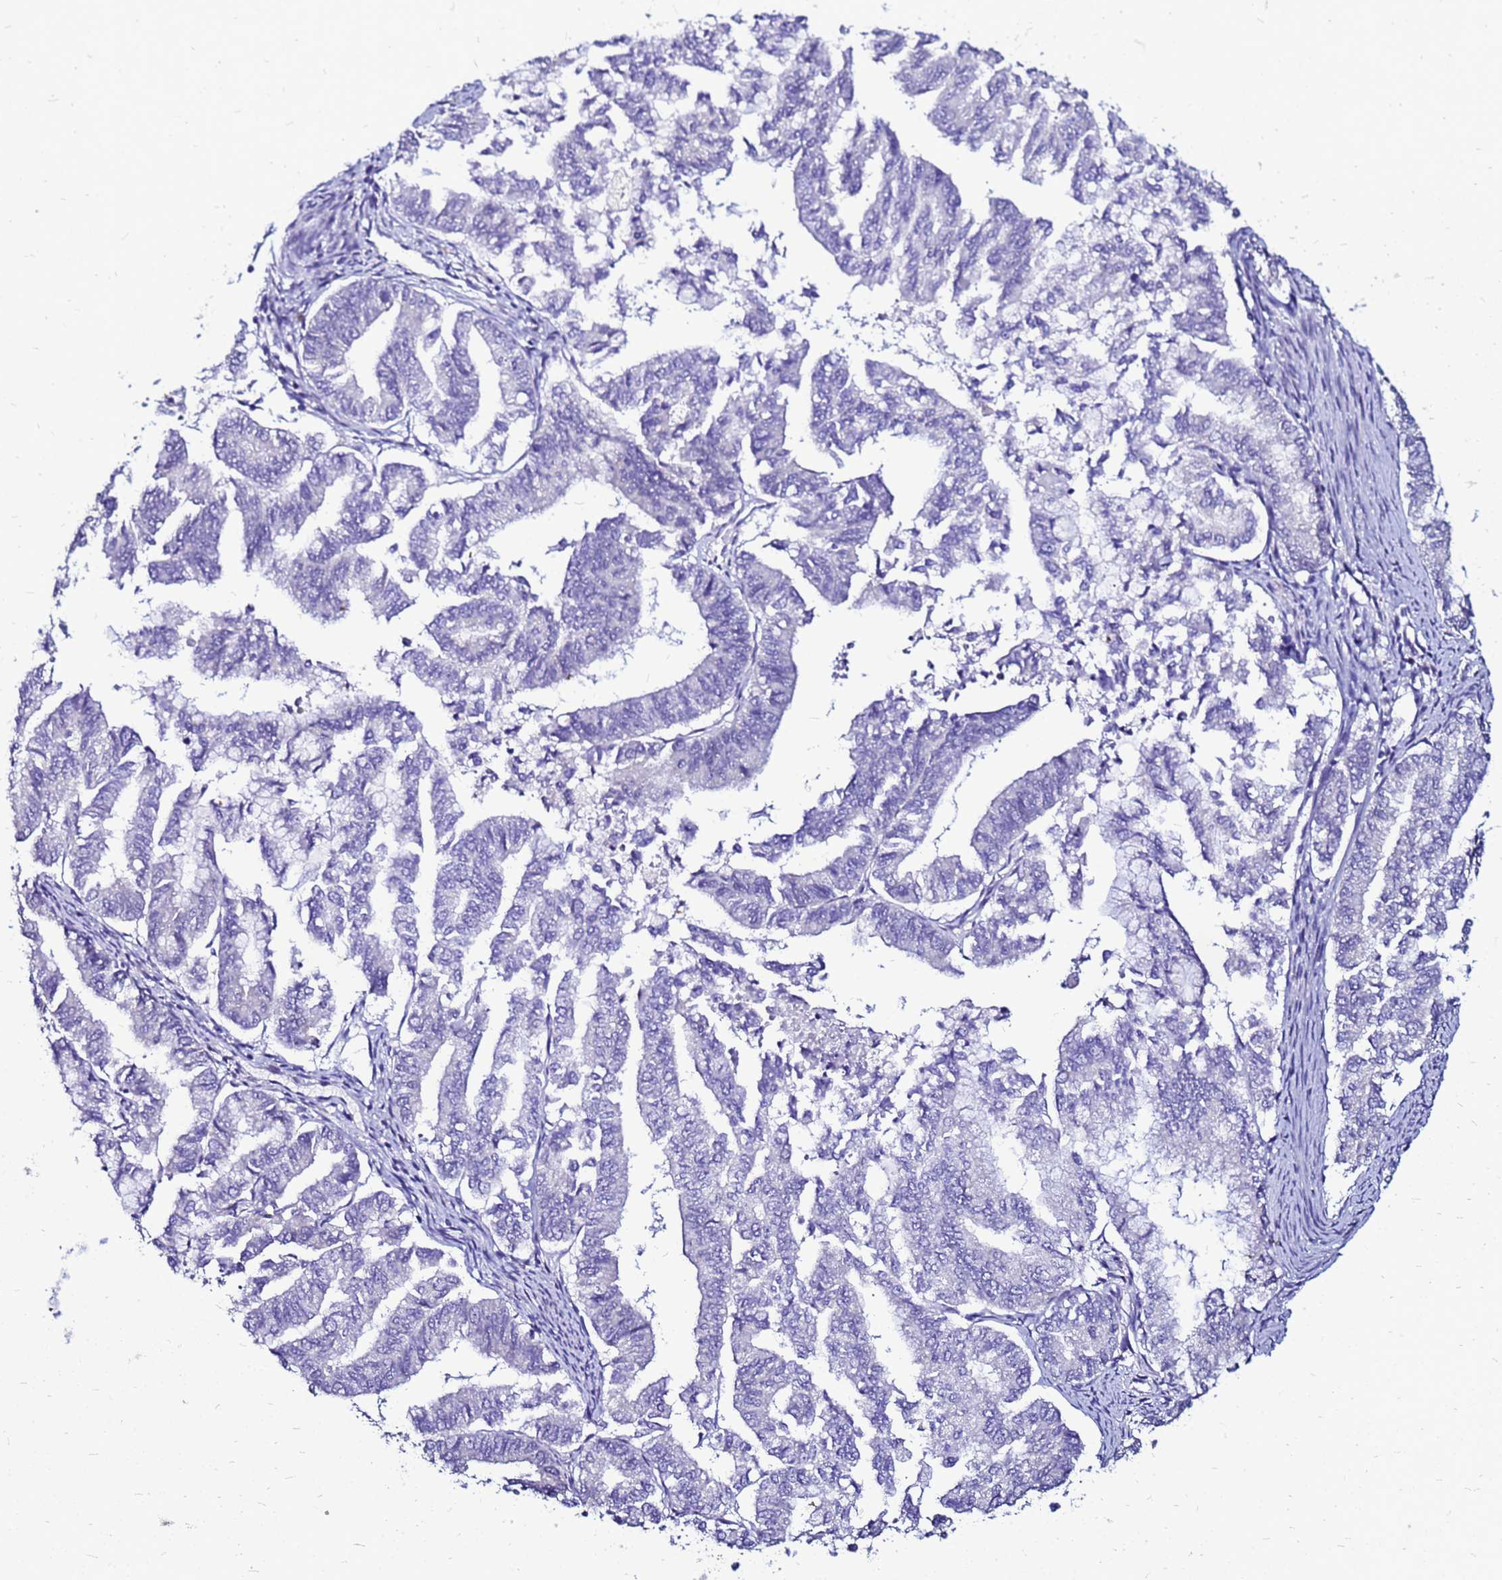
{"staining": {"intensity": "negative", "quantity": "none", "location": "none"}, "tissue": "endometrial cancer", "cell_type": "Tumor cells", "image_type": "cancer", "snomed": [{"axis": "morphology", "description": "Adenocarcinoma, NOS"}, {"axis": "topography", "description": "Endometrium"}], "caption": "The histopathology image reveals no significant expression in tumor cells of endometrial cancer.", "gene": "ARHGEF5", "patient": {"sex": "female", "age": 79}}